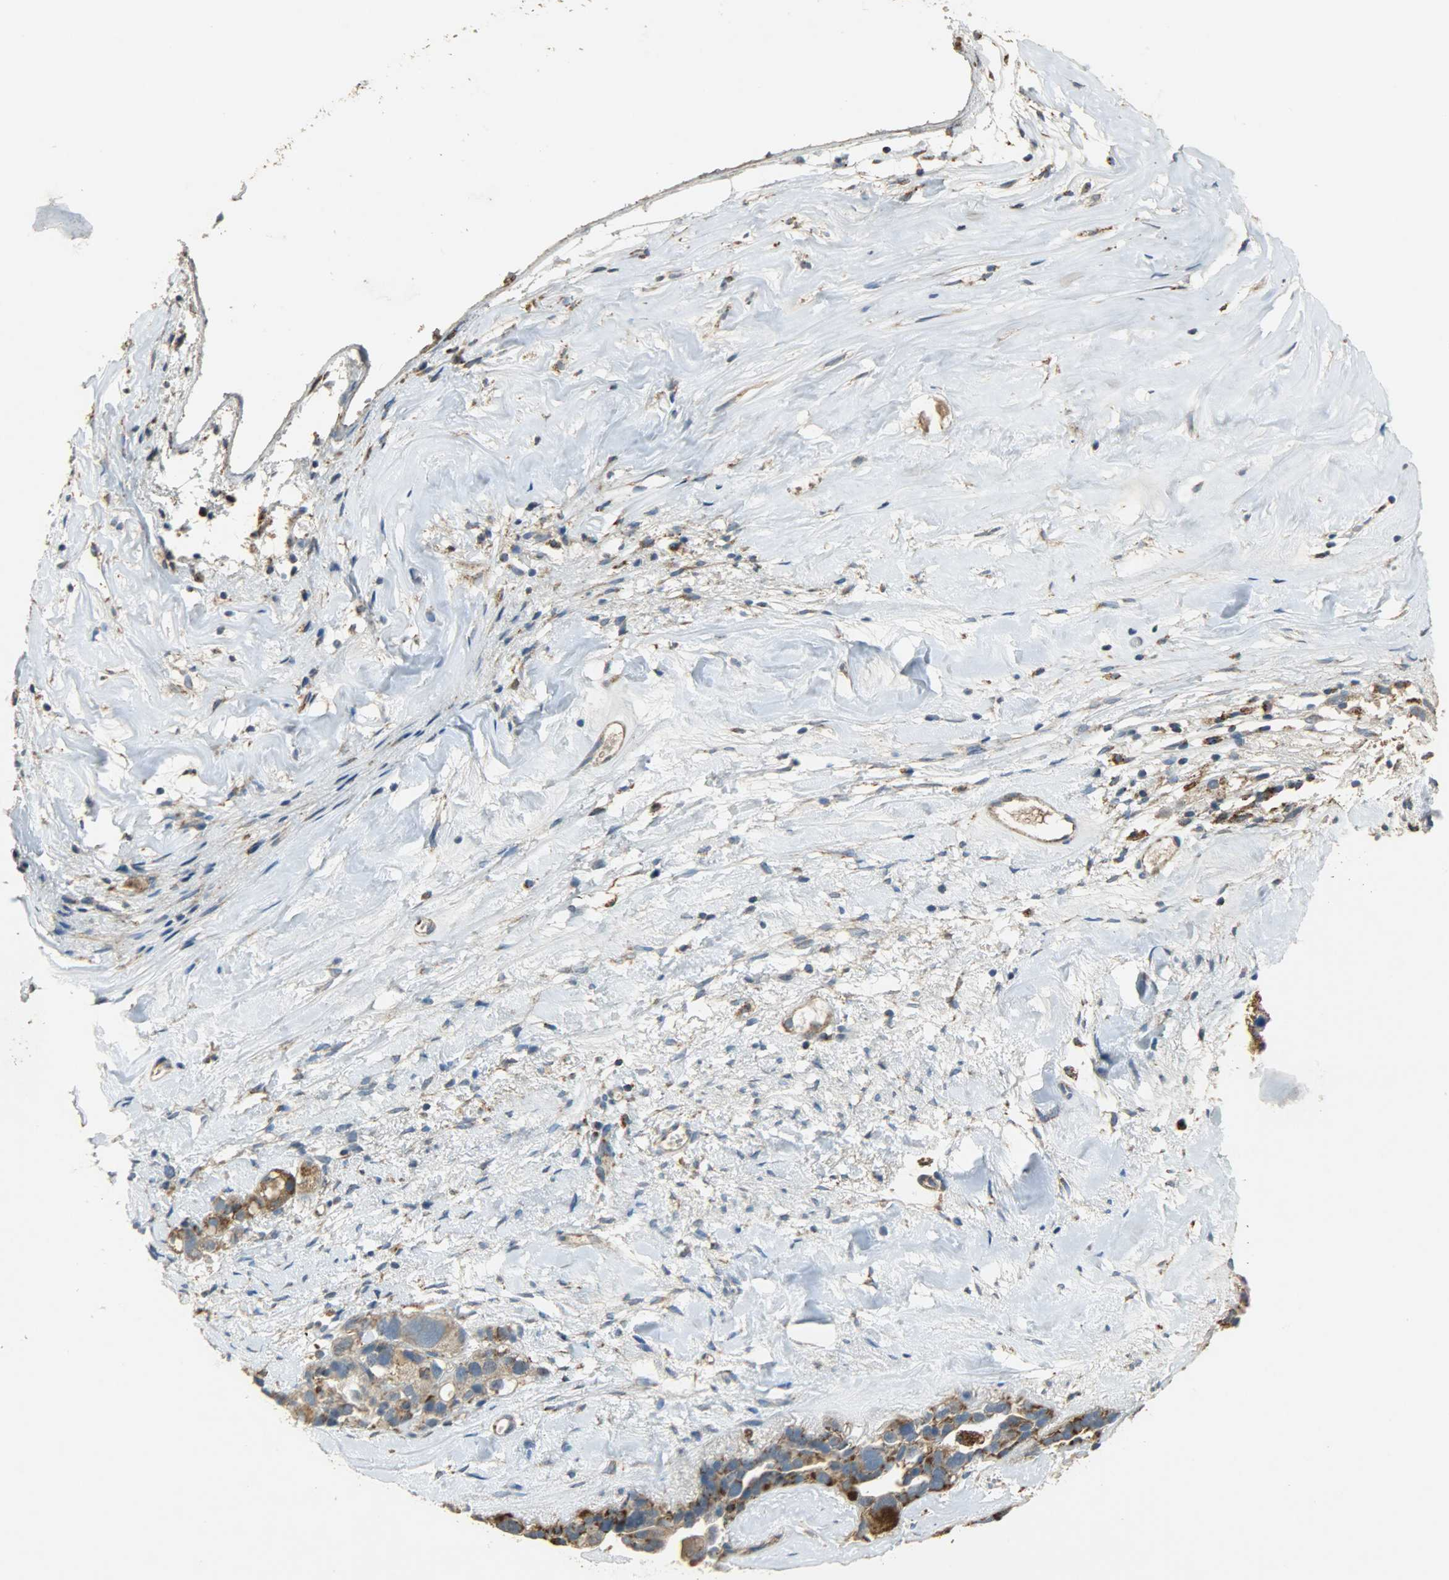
{"staining": {"intensity": "moderate", "quantity": ">75%", "location": "cytoplasmic/membranous"}, "tissue": "ovarian cancer", "cell_type": "Tumor cells", "image_type": "cancer", "snomed": [{"axis": "morphology", "description": "Cystadenocarcinoma, serous, NOS"}, {"axis": "topography", "description": "Ovary"}], "caption": "IHC histopathology image of neoplastic tissue: serous cystadenocarcinoma (ovarian) stained using immunohistochemistry (IHC) shows medium levels of moderate protein expression localized specifically in the cytoplasmic/membranous of tumor cells, appearing as a cytoplasmic/membranous brown color.", "gene": "HDHD5", "patient": {"sex": "female", "age": 66}}